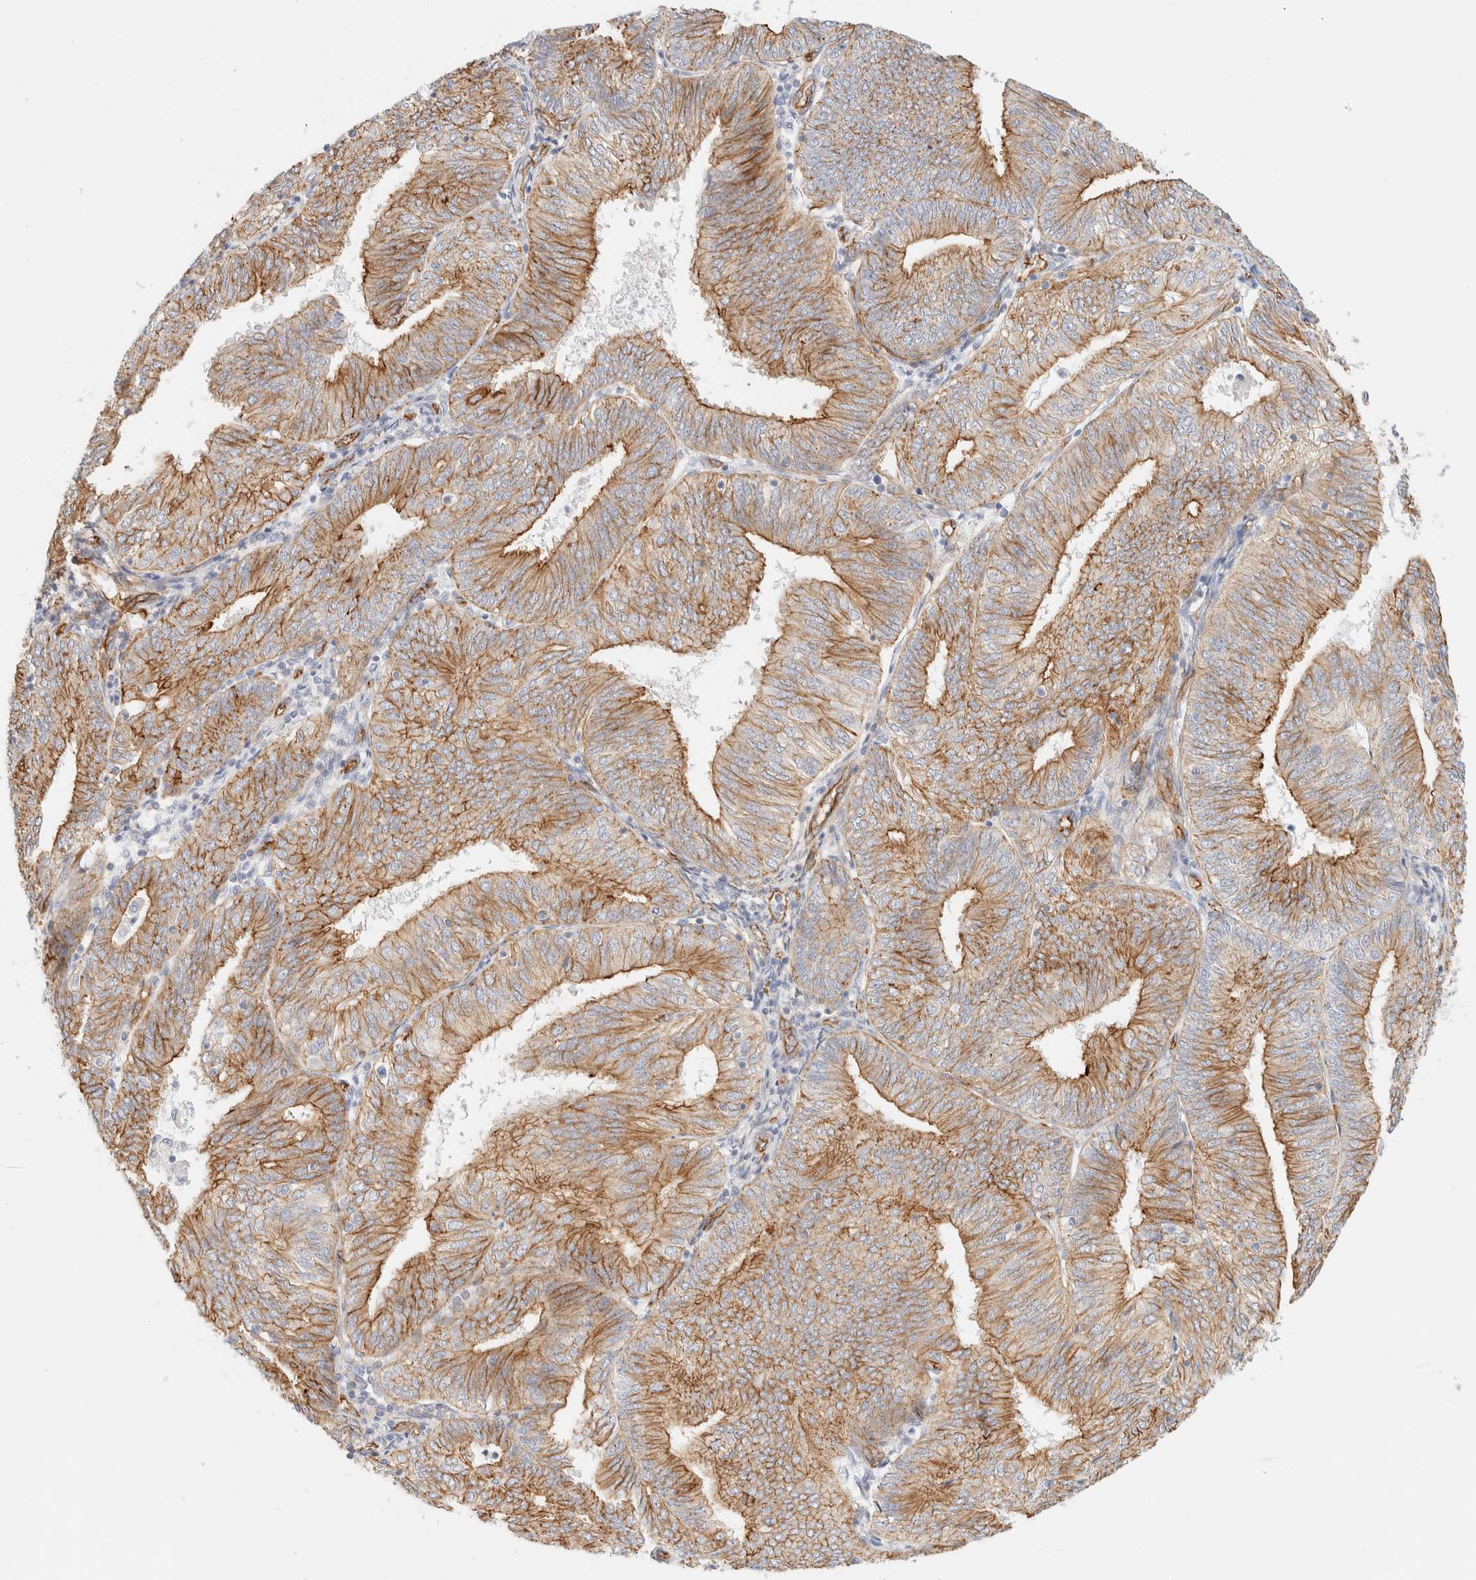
{"staining": {"intensity": "moderate", "quantity": ">75%", "location": "cytoplasmic/membranous"}, "tissue": "endometrial cancer", "cell_type": "Tumor cells", "image_type": "cancer", "snomed": [{"axis": "morphology", "description": "Adenocarcinoma, NOS"}, {"axis": "topography", "description": "Endometrium"}], "caption": "Adenocarcinoma (endometrial) stained with a protein marker reveals moderate staining in tumor cells.", "gene": "CYB5R4", "patient": {"sex": "female", "age": 58}}